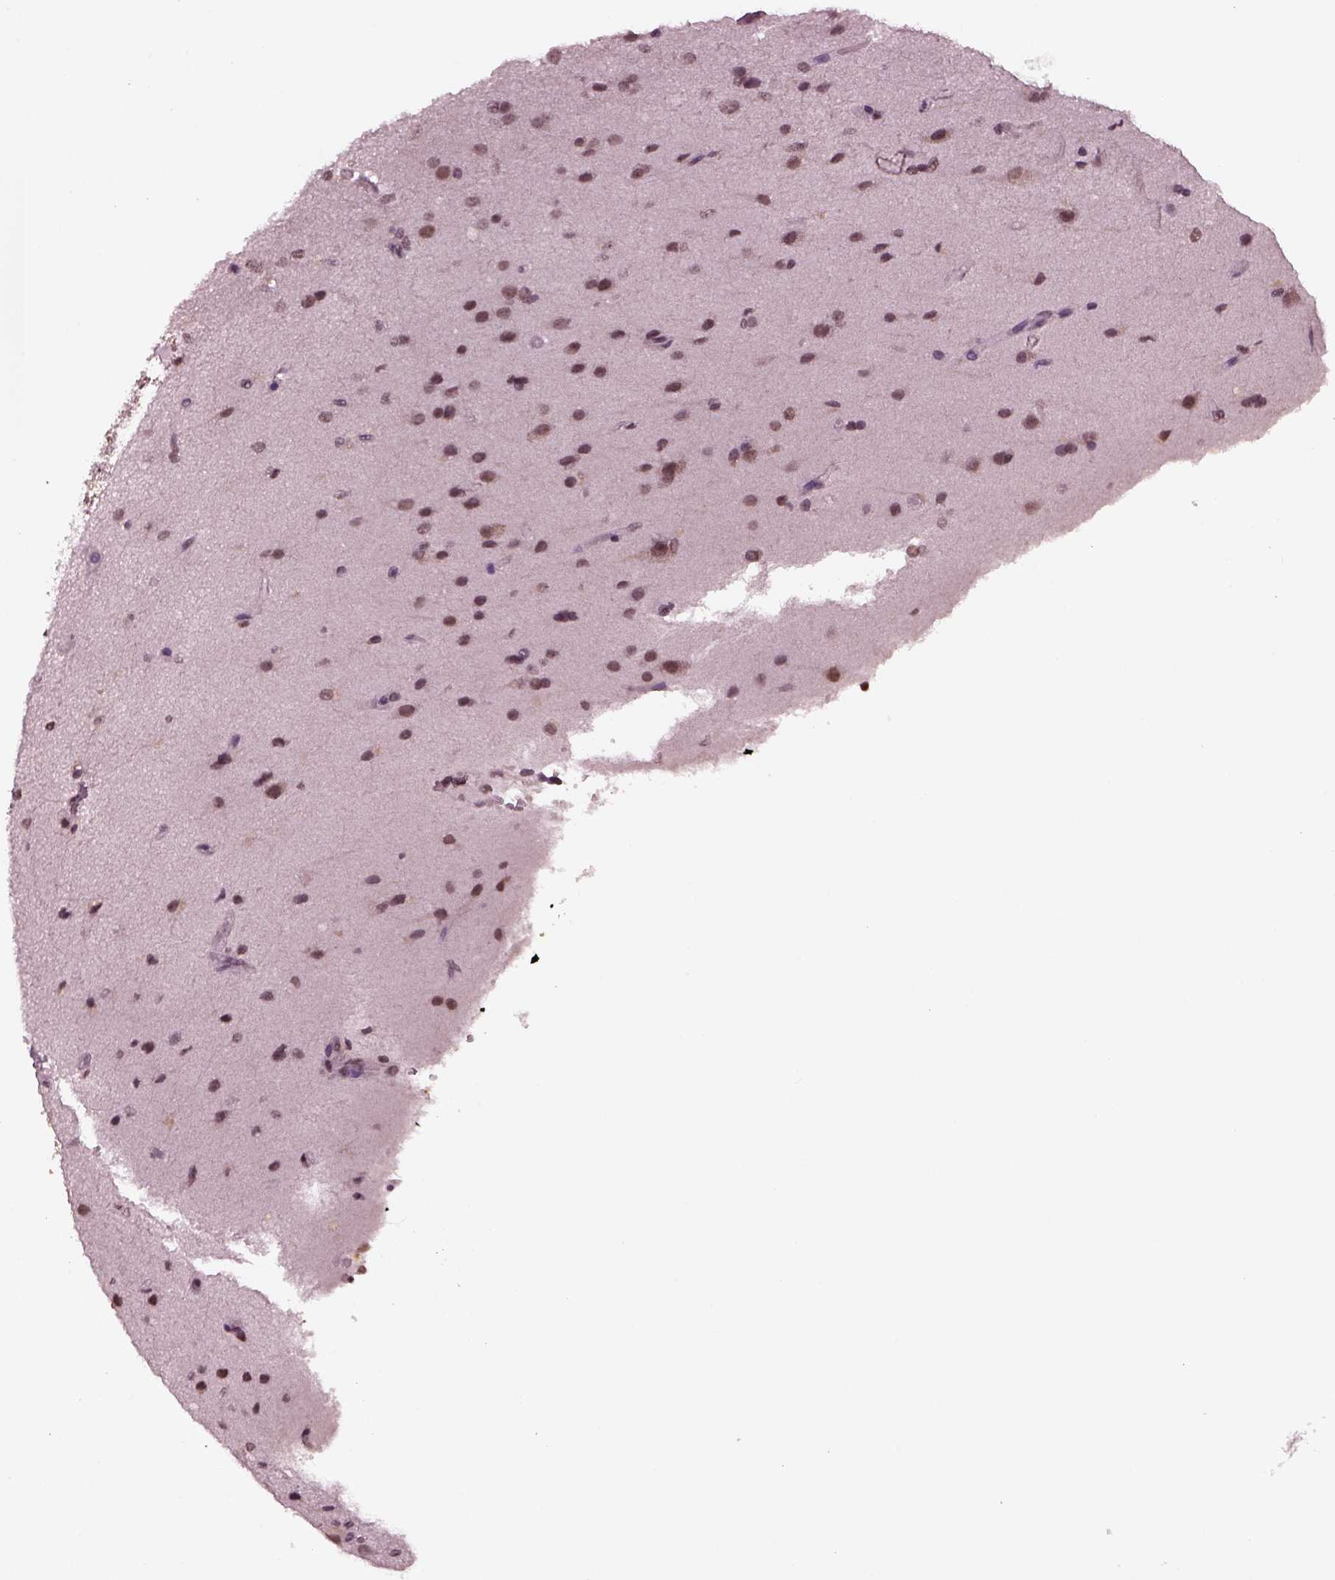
{"staining": {"intensity": "moderate", "quantity": "<25%", "location": "nuclear"}, "tissue": "glioma", "cell_type": "Tumor cells", "image_type": "cancer", "snomed": [{"axis": "morphology", "description": "Glioma, malignant, High grade"}, {"axis": "topography", "description": "Brain"}], "caption": "Moderate nuclear protein positivity is present in approximately <25% of tumor cells in malignant glioma (high-grade).", "gene": "RUVBL2", "patient": {"sex": "male", "age": 68}}